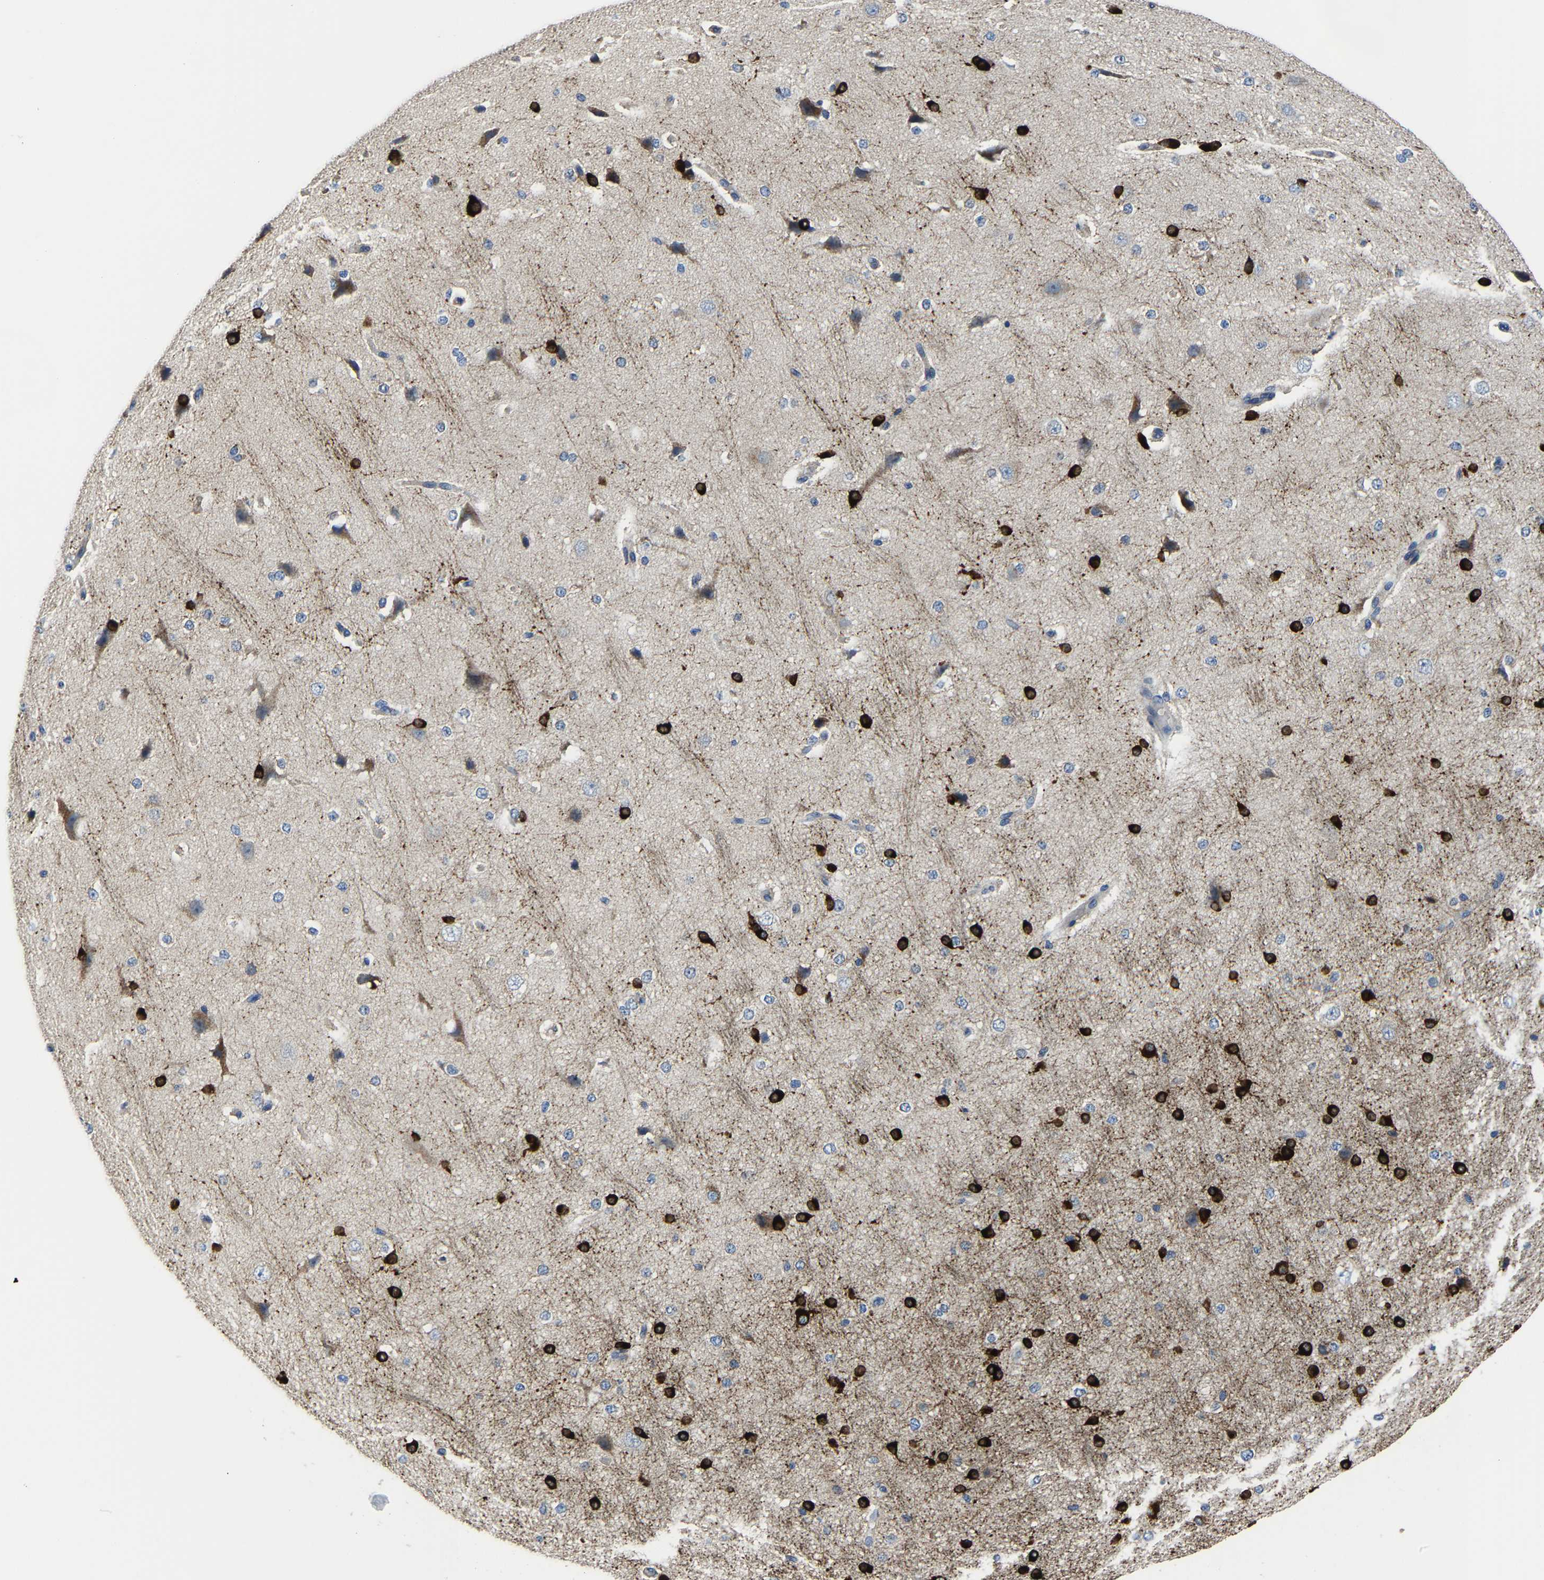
{"staining": {"intensity": "weak", "quantity": "25%-75%", "location": "cytoplasmic/membranous"}, "tissue": "cerebral cortex", "cell_type": "Endothelial cells", "image_type": "normal", "snomed": [{"axis": "morphology", "description": "Normal tissue, NOS"}, {"axis": "morphology", "description": "Developmental malformation"}, {"axis": "topography", "description": "Cerebral cortex"}], "caption": "This is a photomicrograph of immunohistochemistry staining of benign cerebral cortex, which shows weak staining in the cytoplasmic/membranous of endothelial cells.", "gene": "AGK", "patient": {"sex": "female", "age": 30}}